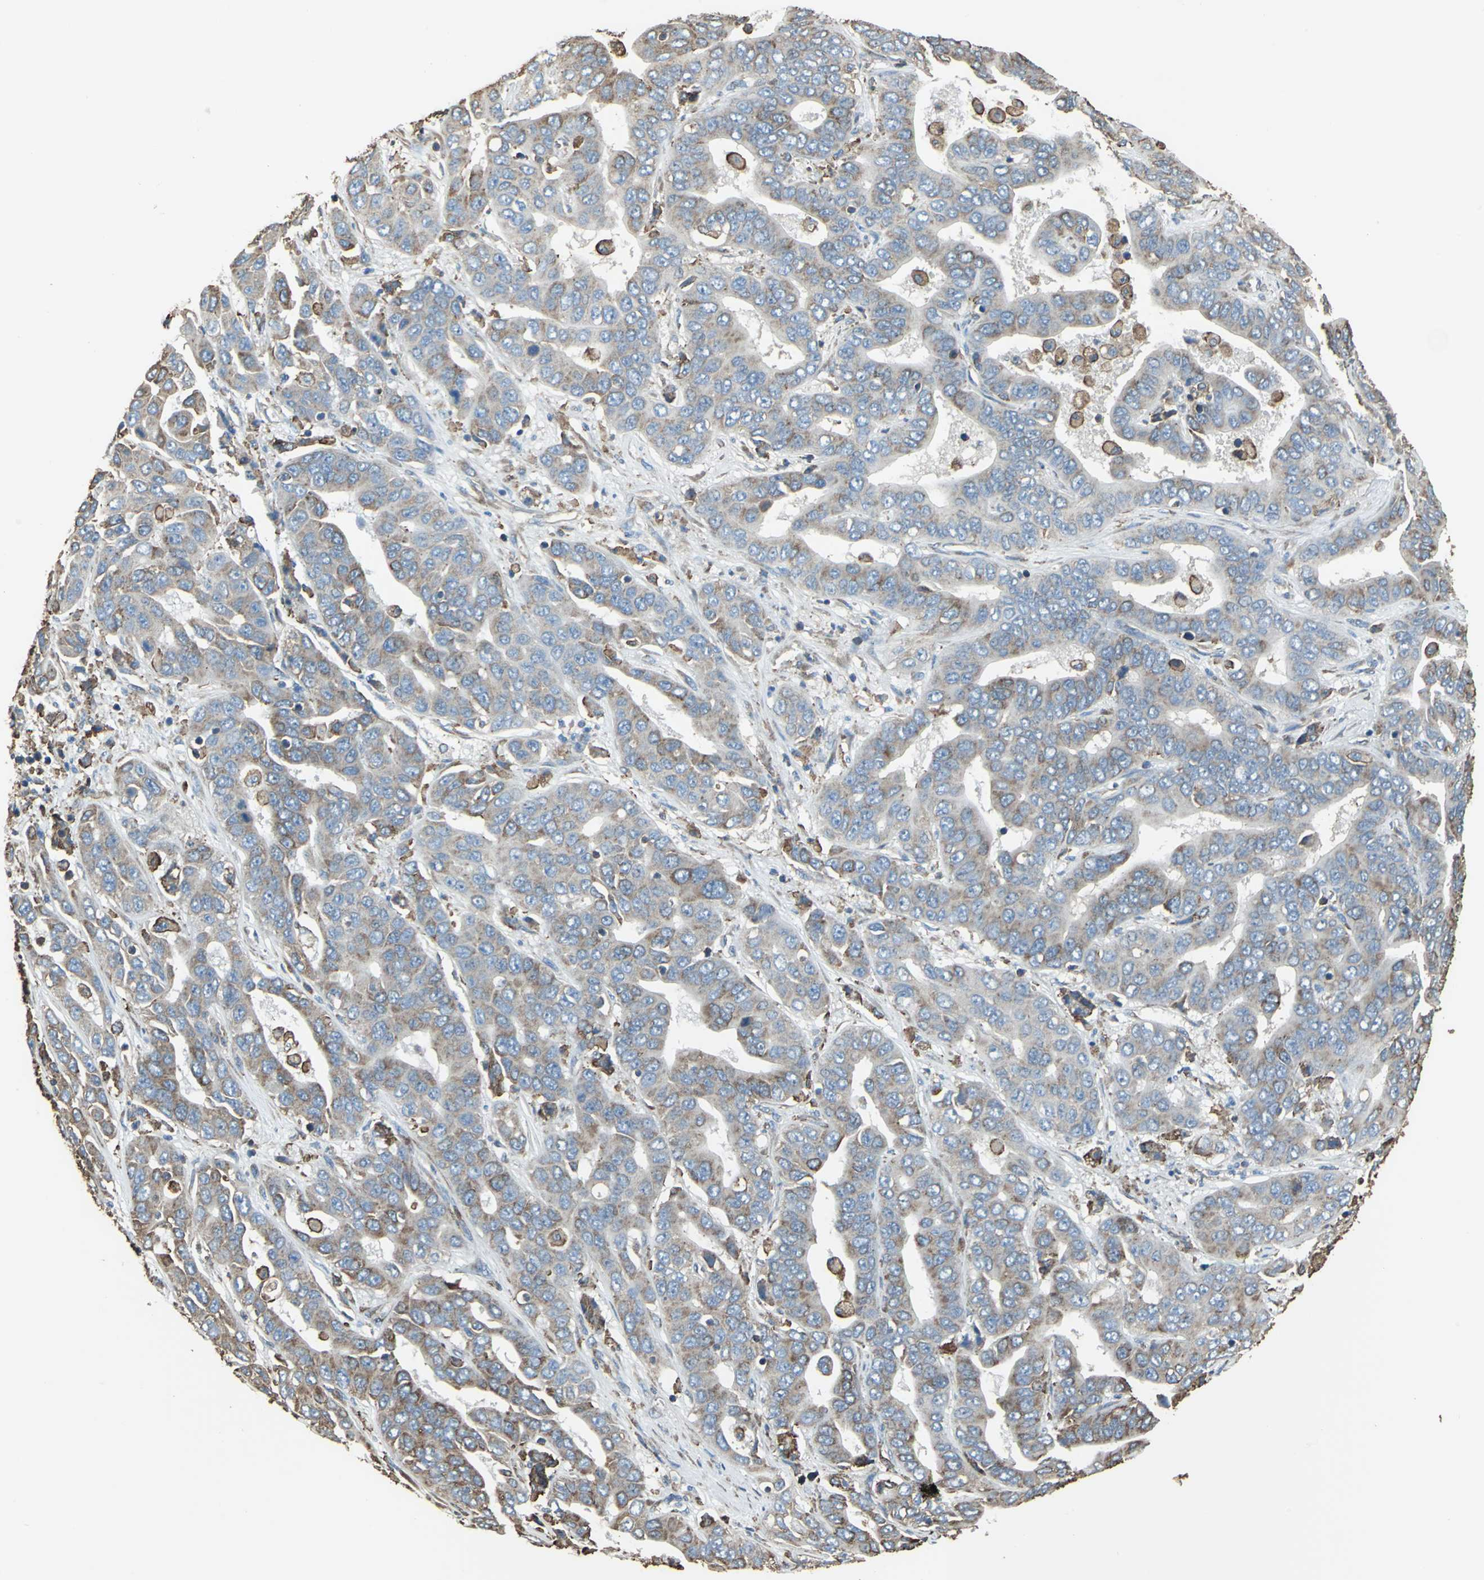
{"staining": {"intensity": "moderate", "quantity": ">75%", "location": "cytoplasmic/membranous"}, "tissue": "liver cancer", "cell_type": "Tumor cells", "image_type": "cancer", "snomed": [{"axis": "morphology", "description": "Cholangiocarcinoma"}, {"axis": "topography", "description": "Liver"}], "caption": "There is medium levels of moderate cytoplasmic/membranous staining in tumor cells of cholangiocarcinoma (liver), as demonstrated by immunohistochemical staining (brown color).", "gene": "GPANK1", "patient": {"sex": "female", "age": 52}}